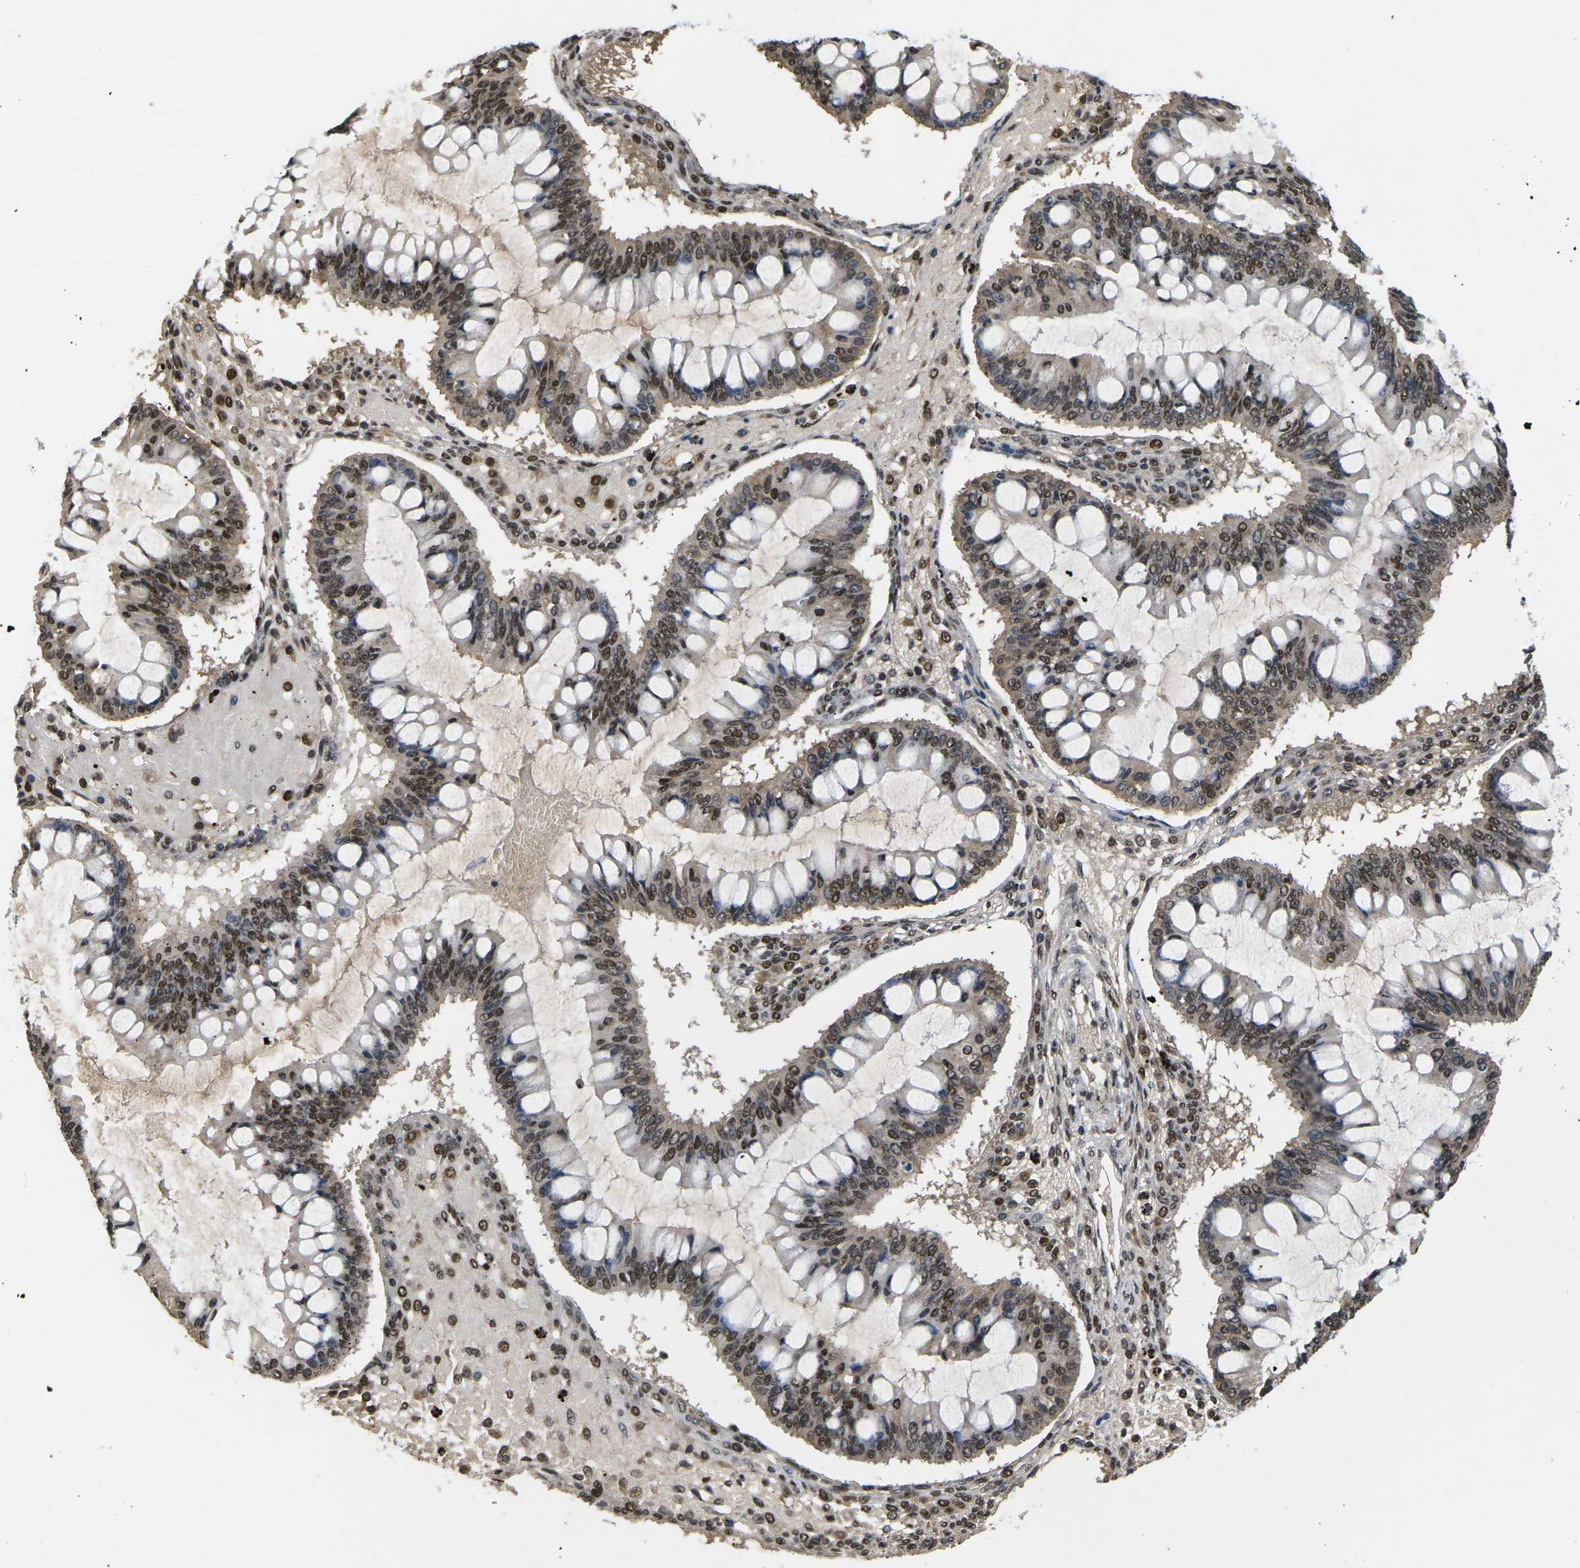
{"staining": {"intensity": "moderate", "quantity": "25%-75%", "location": "nuclear"}, "tissue": "ovarian cancer", "cell_type": "Tumor cells", "image_type": "cancer", "snomed": [{"axis": "morphology", "description": "Cystadenocarcinoma, mucinous, NOS"}, {"axis": "topography", "description": "Ovary"}], "caption": "DAB (3,3'-diaminobenzidine) immunohistochemical staining of mucinous cystadenocarcinoma (ovarian) demonstrates moderate nuclear protein positivity in approximately 25%-75% of tumor cells.", "gene": "GTF2E1", "patient": {"sex": "female", "age": 73}}